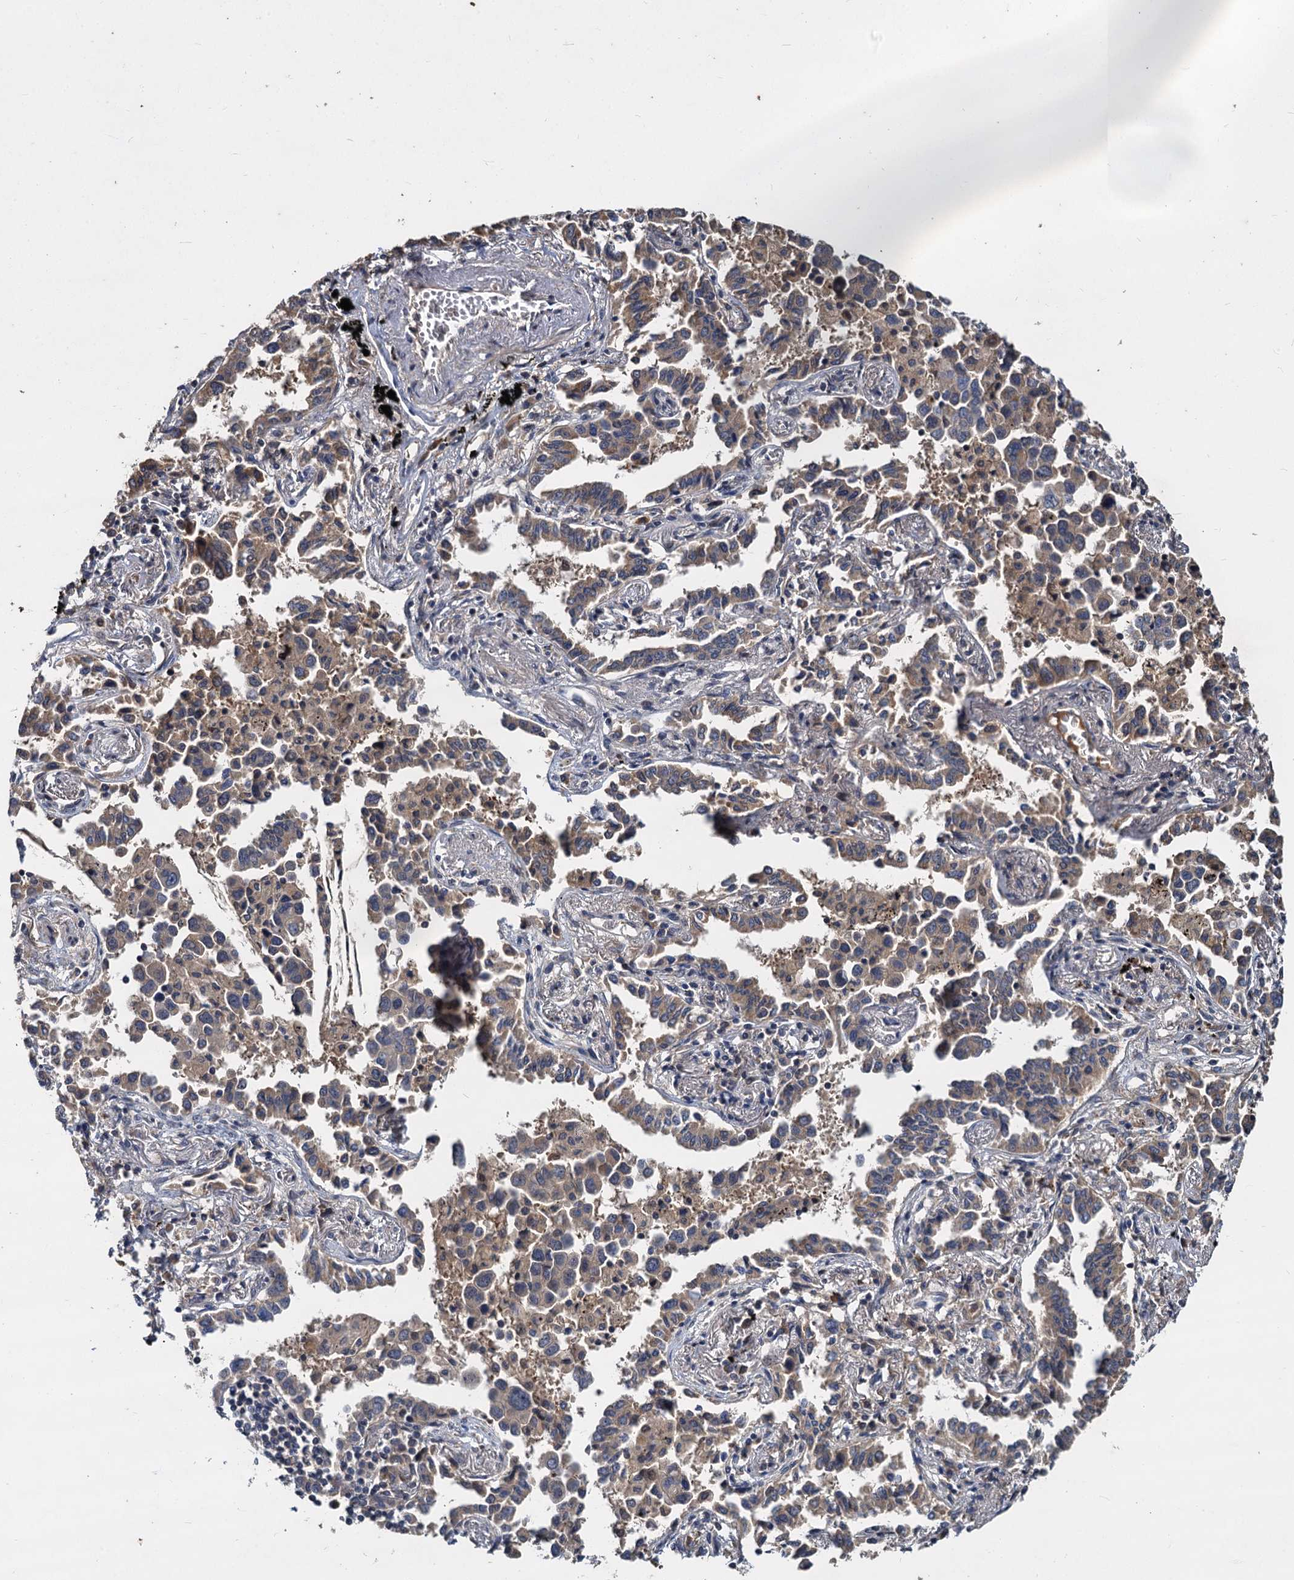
{"staining": {"intensity": "weak", "quantity": ">75%", "location": "cytoplasmic/membranous"}, "tissue": "lung cancer", "cell_type": "Tumor cells", "image_type": "cancer", "snomed": [{"axis": "morphology", "description": "Adenocarcinoma, NOS"}, {"axis": "topography", "description": "Lung"}], "caption": "This image displays immunohistochemistry (IHC) staining of human lung cancer, with low weak cytoplasmic/membranous positivity in approximately >75% of tumor cells.", "gene": "CCDC184", "patient": {"sex": "male", "age": 67}}